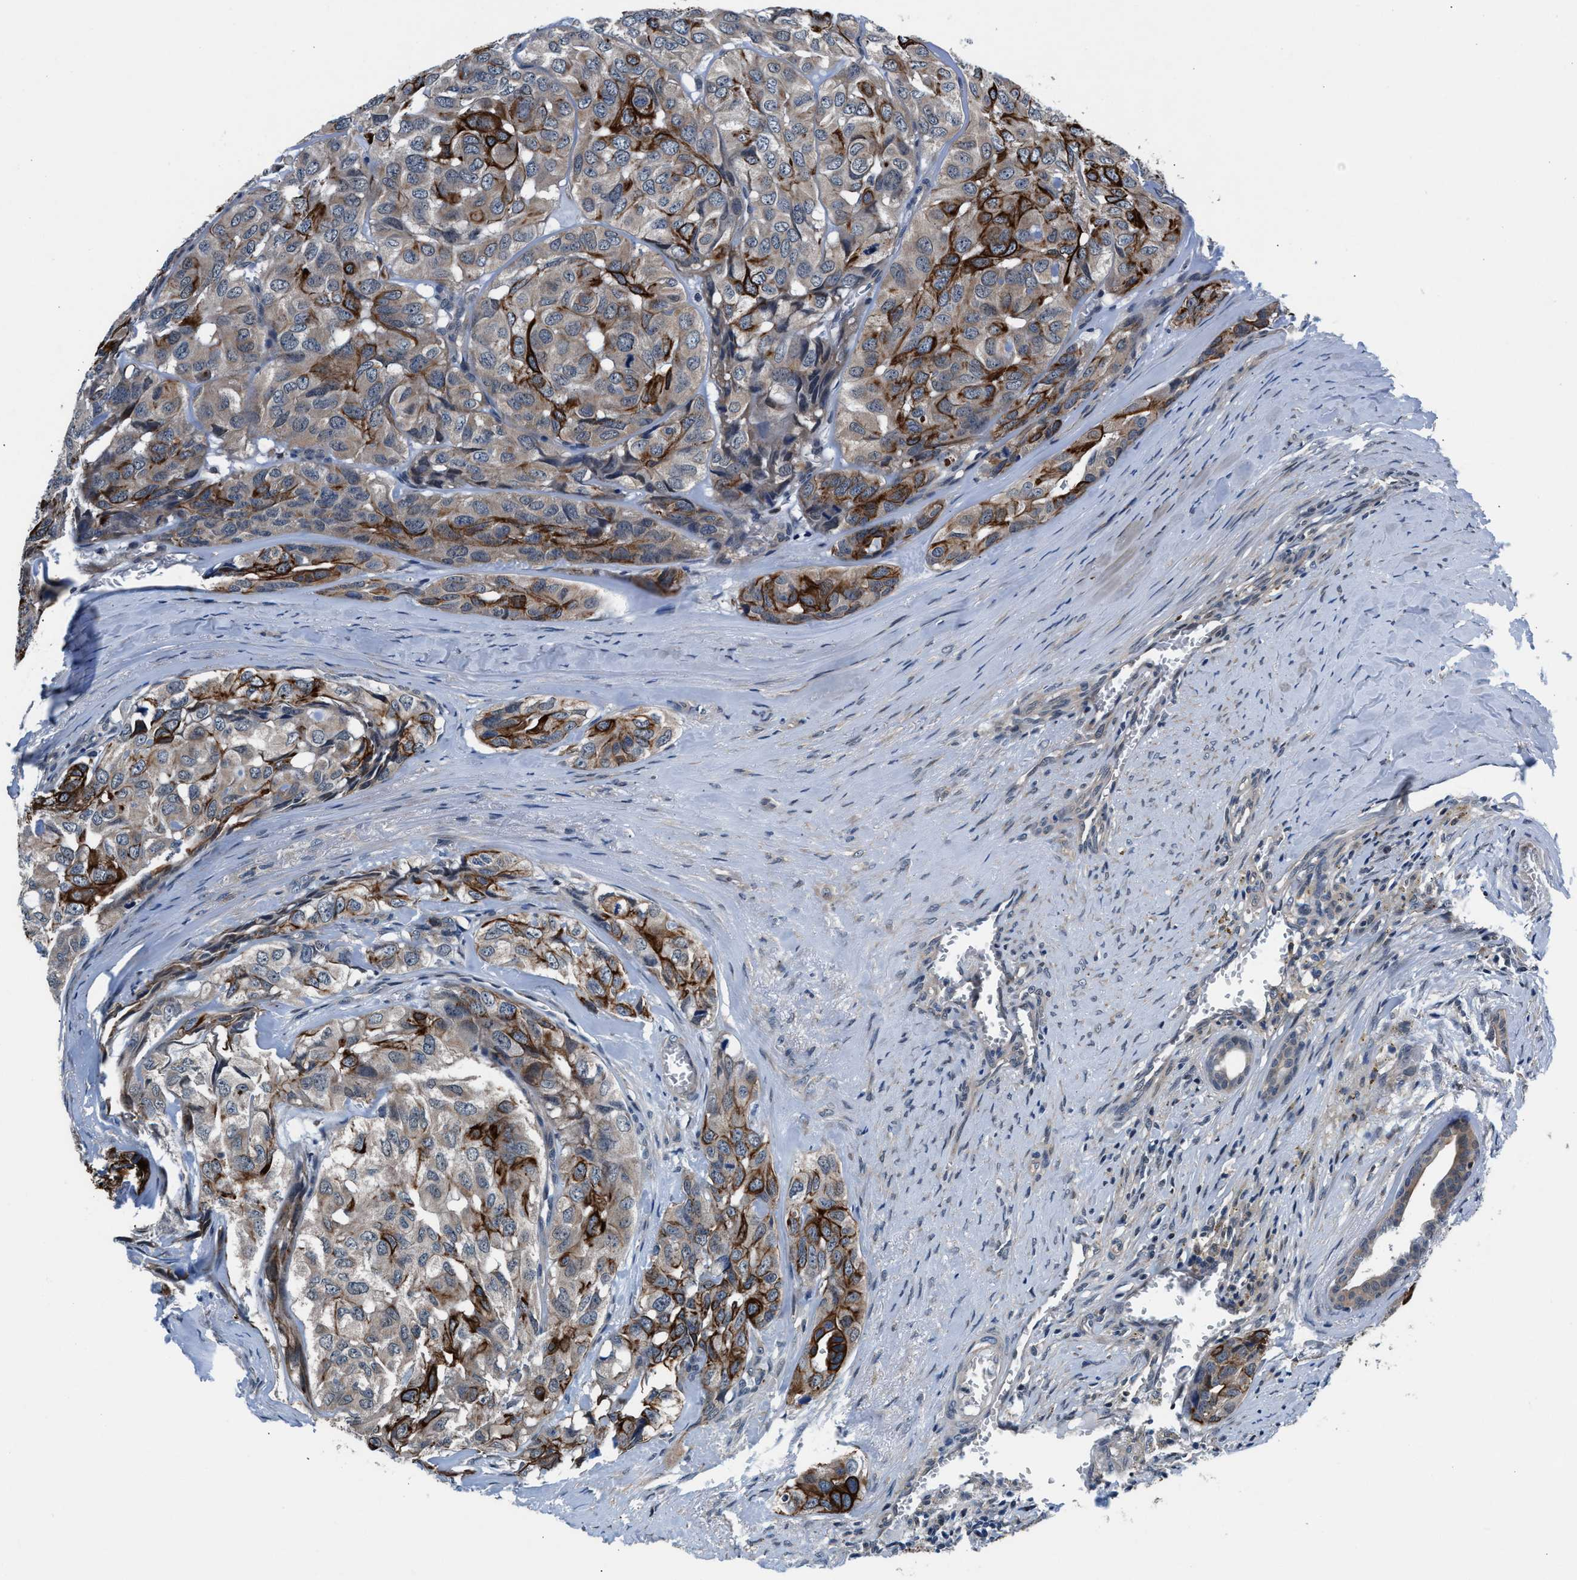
{"staining": {"intensity": "strong", "quantity": "<25%", "location": "cytoplasmic/membranous"}, "tissue": "head and neck cancer", "cell_type": "Tumor cells", "image_type": "cancer", "snomed": [{"axis": "morphology", "description": "Adenocarcinoma, NOS"}, {"axis": "topography", "description": "Salivary gland, NOS"}, {"axis": "topography", "description": "Head-Neck"}], "caption": "A medium amount of strong cytoplasmic/membranous expression is appreciated in approximately <25% of tumor cells in head and neck adenocarcinoma tissue. The protein of interest is shown in brown color, while the nuclei are stained blue.", "gene": "PRPSAP2", "patient": {"sex": "female", "age": 76}}